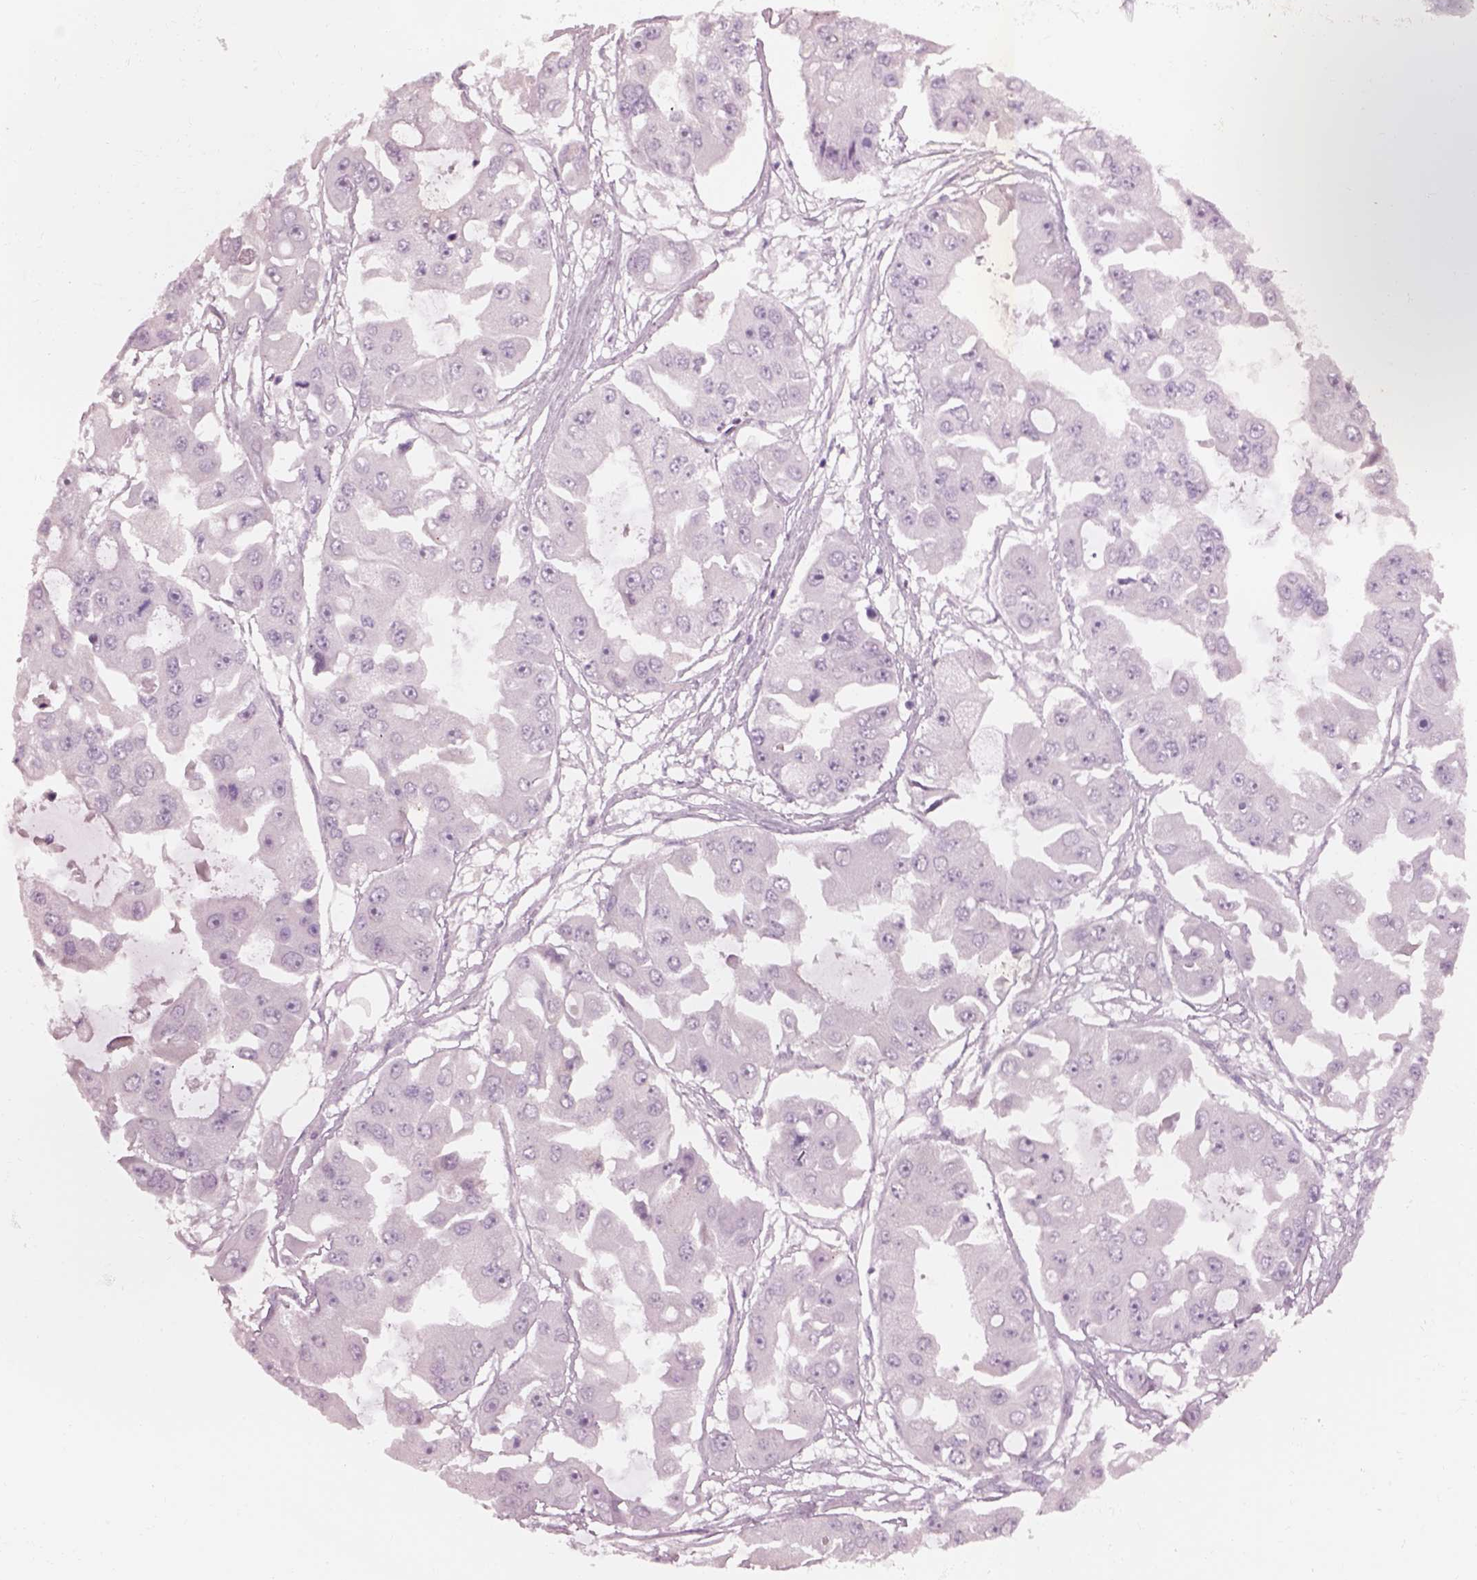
{"staining": {"intensity": "negative", "quantity": "none", "location": "none"}, "tissue": "ovarian cancer", "cell_type": "Tumor cells", "image_type": "cancer", "snomed": [{"axis": "morphology", "description": "Cystadenocarcinoma, serous, NOS"}, {"axis": "topography", "description": "Ovary"}], "caption": "Immunohistochemical staining of human ovarian cancer (serous cystadenocarcinoma) displays no significant positivity in tumor cells.", "gene": "KRTAP24-1", "patient": {"sex": "female", "age": 56}}